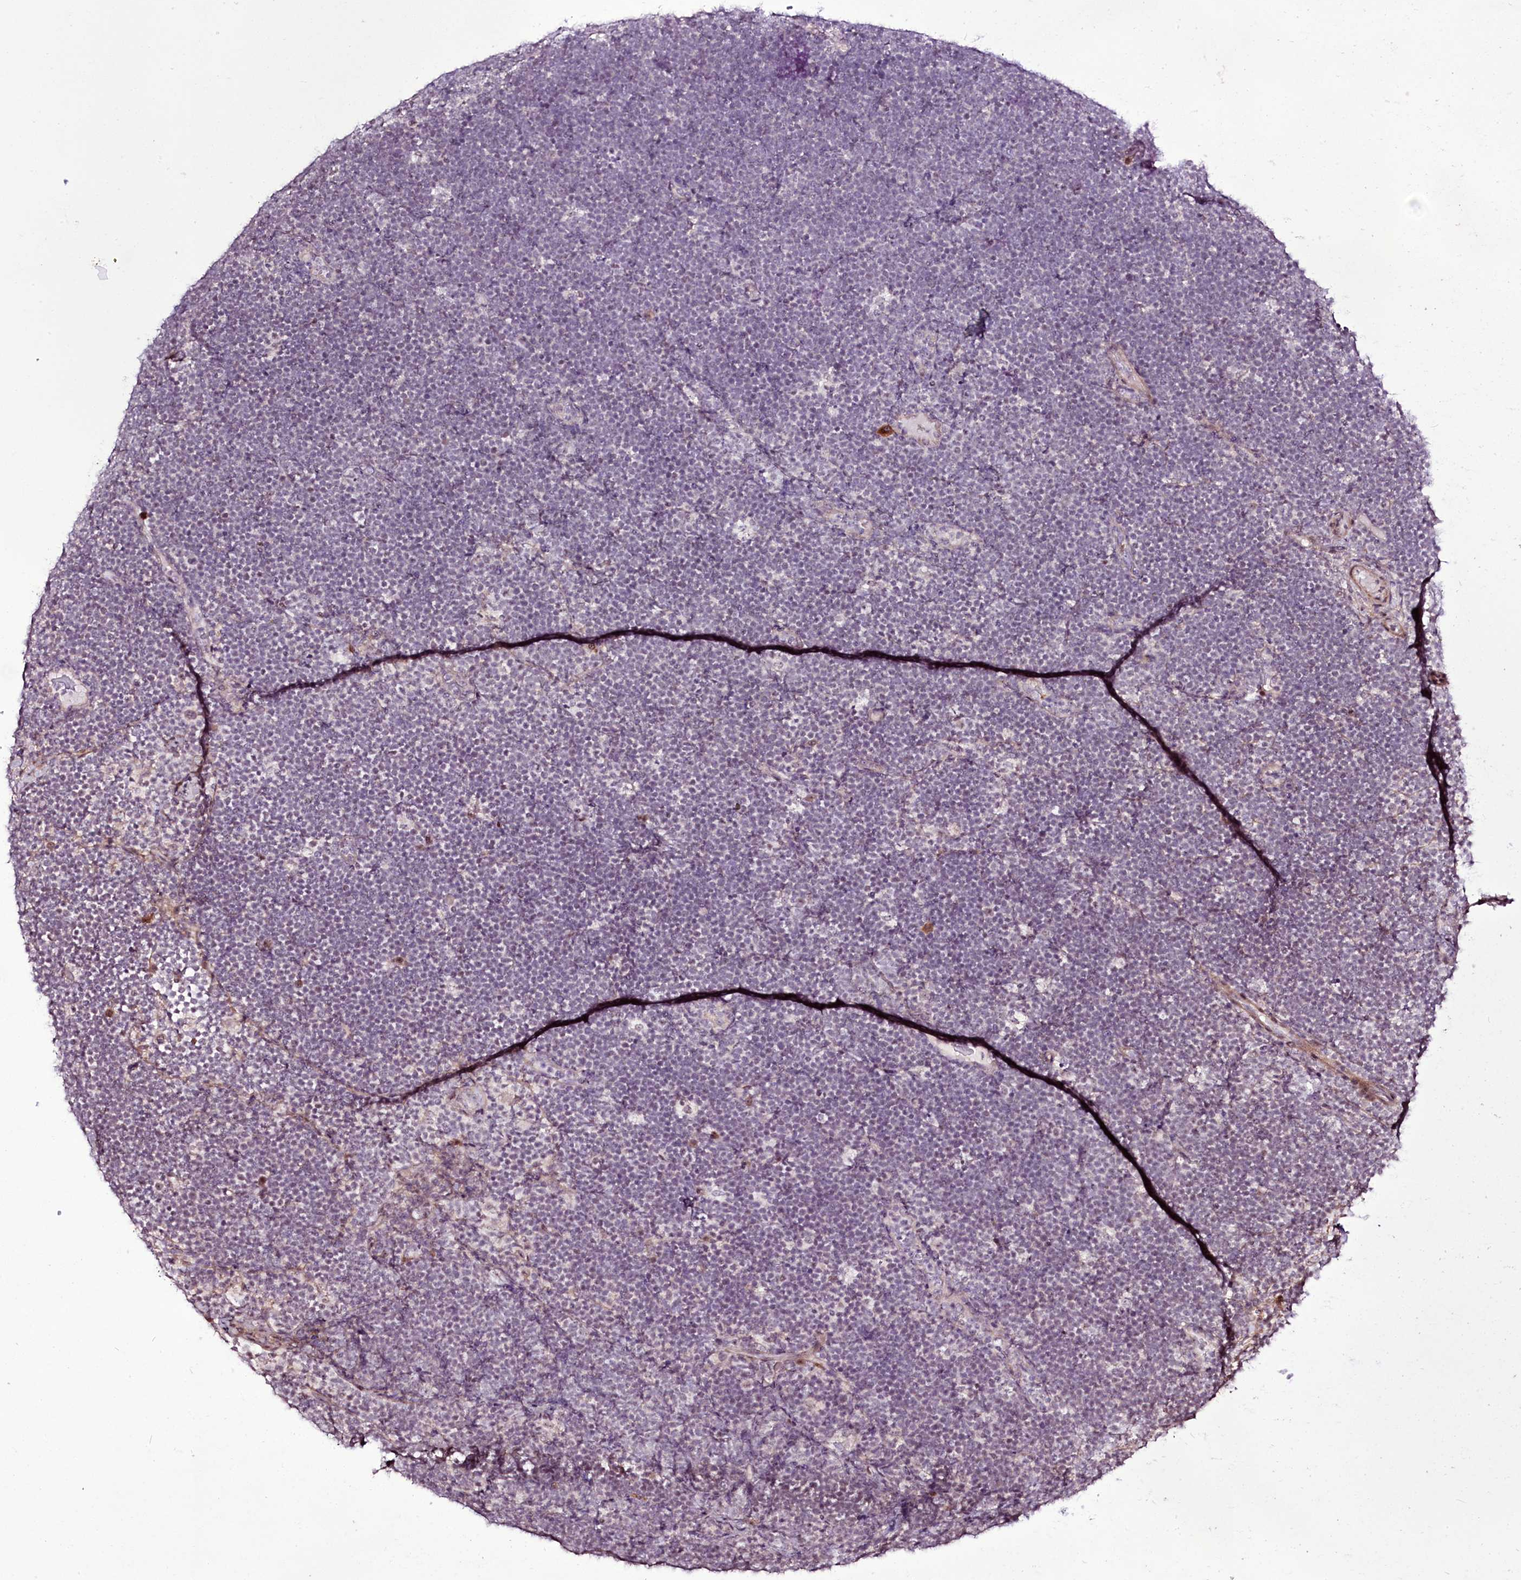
{"staining": {"intensity": "negative", "quantity": "none", "location": "none"}, "tissue": "lymphoma", "cell_type": "Tumor cells", "image_type": "cancer", "snomed": [{"axis": "morphology", "description": "Malignant lymphoma, non-Hodgkin's type, High grade"}, {"axis": "topography", "description": "Lymph node"}], "caption": "Immunohistochemistry micrograph of neoplastic tissue: human lymphoma stained with DAB shows no significant protein positivity in tumor cells. Nuclei are stained in blue.", "gene": "RSBN1", "patient": {"sex": "male", "age": 13}}